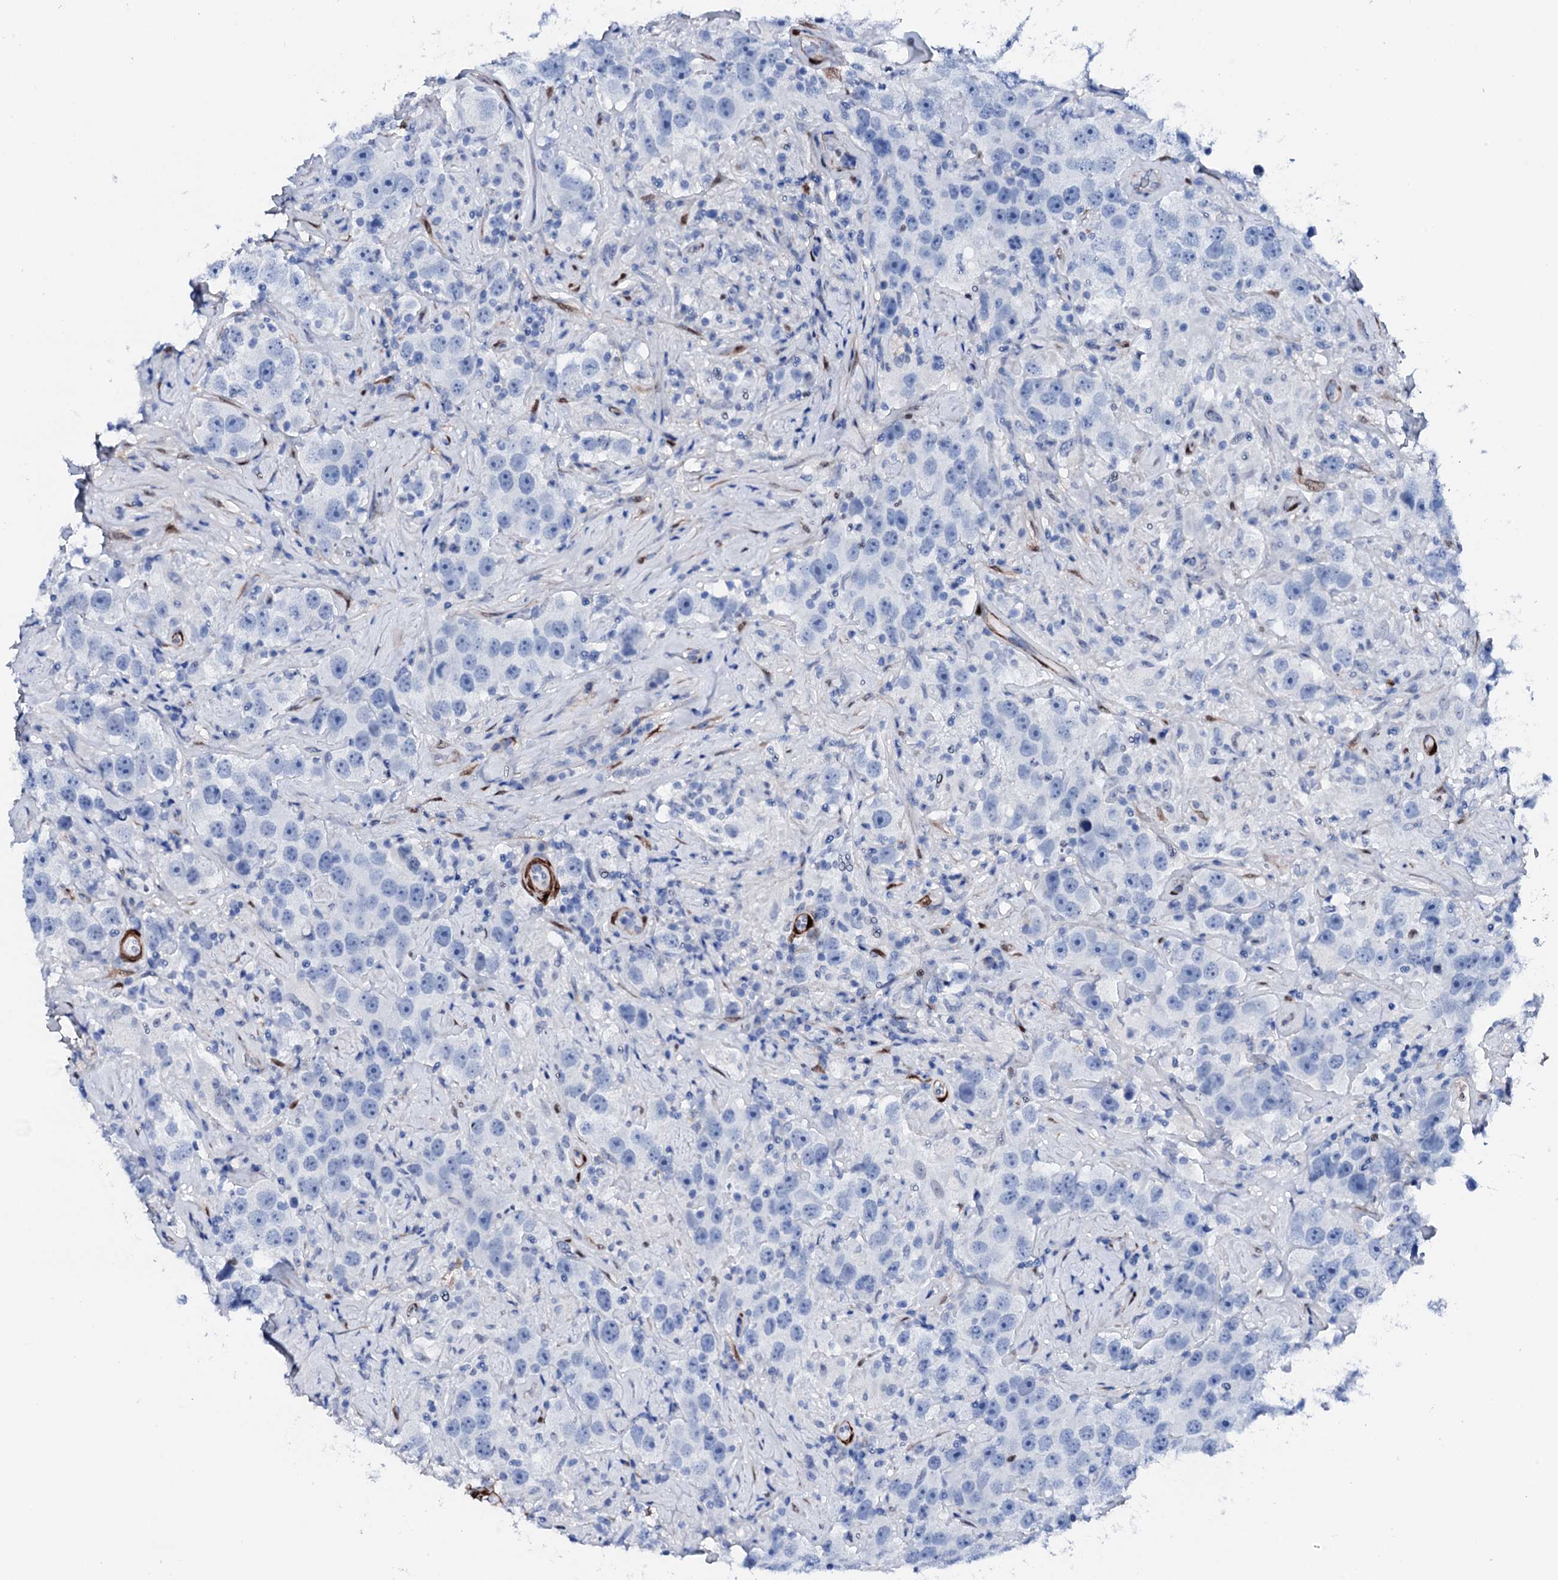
{"staining": {"intensity": "negative", "quantity": "none", "location": "none"}, "tissue": "testis cancer", "cell_type": "Tumor cells", "image_type": "cancer", "snomed": [{"axis": "morphology", "description": "Seminoma, NOS"}, {"axis": "topography", "description": "Testis"}], "caption": "Human testis seminoma stained for a protein using IHC displays no positivity in tumor cells.", "gene": "NRIP2", "patient": {"sex": "male", "age": 49}}